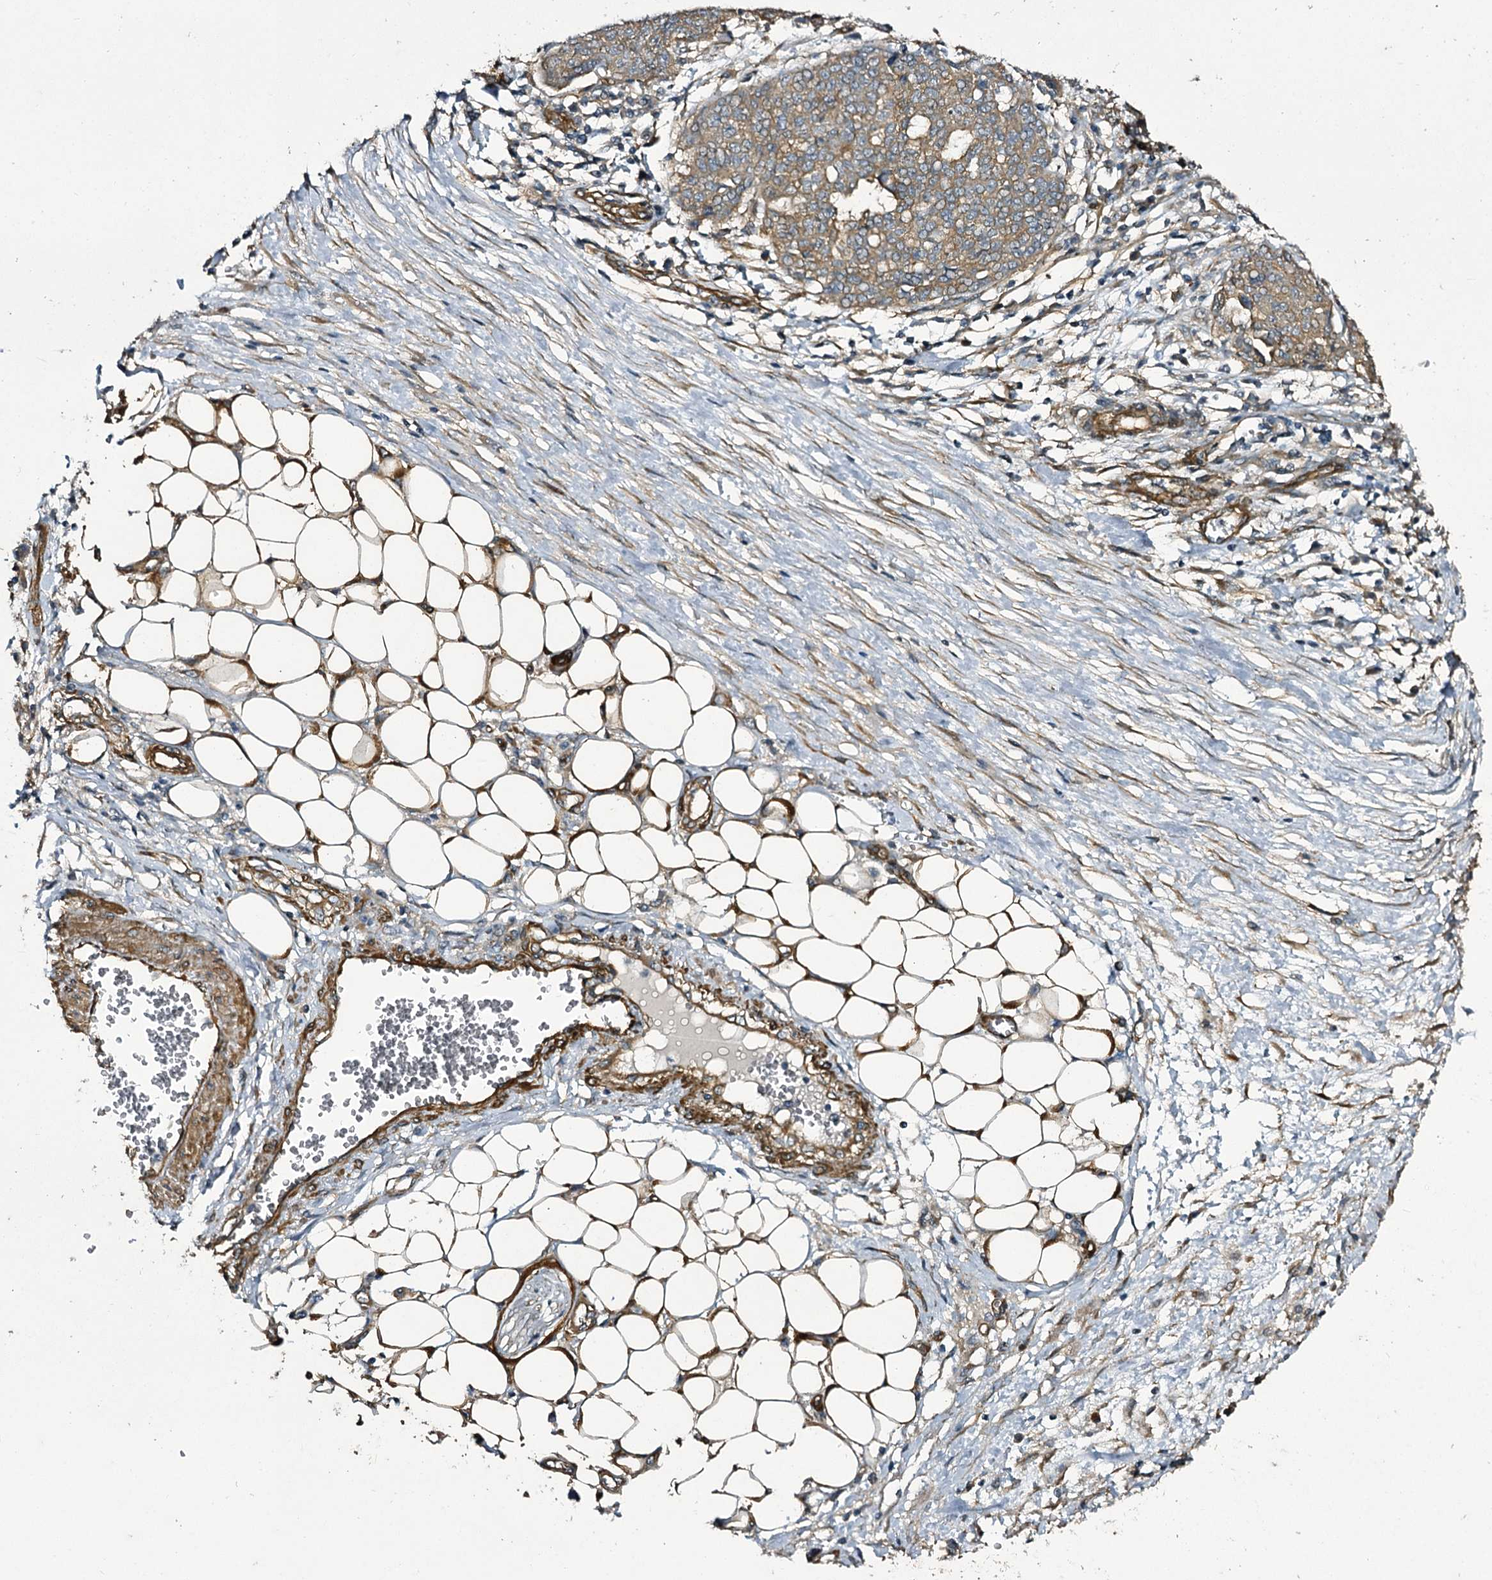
{"staining": {"intensity": "moderate", "quantity": ">75%", "location": "cytoplasmic/membranous"}, "tissue": "ovarian cancer", "cell_type": "Tumor cells", "image_type": "cancer", "snomed": [{"axis": "morphology", "description": "Cystadenocarcinoma, serous, NOS"}, {"axis": "topography", "description": "Soft tissue"}, {"axis": "topography", "description": "Ovary"}], "caption": "About >75% of tumor cells in ovarian cancer display moderate cytoplasmic/membranous protein expression as visualized by brown immunohistochemical staining.", "gene": "MYO1C", "patient": {"sex": "female", "age": 57}}